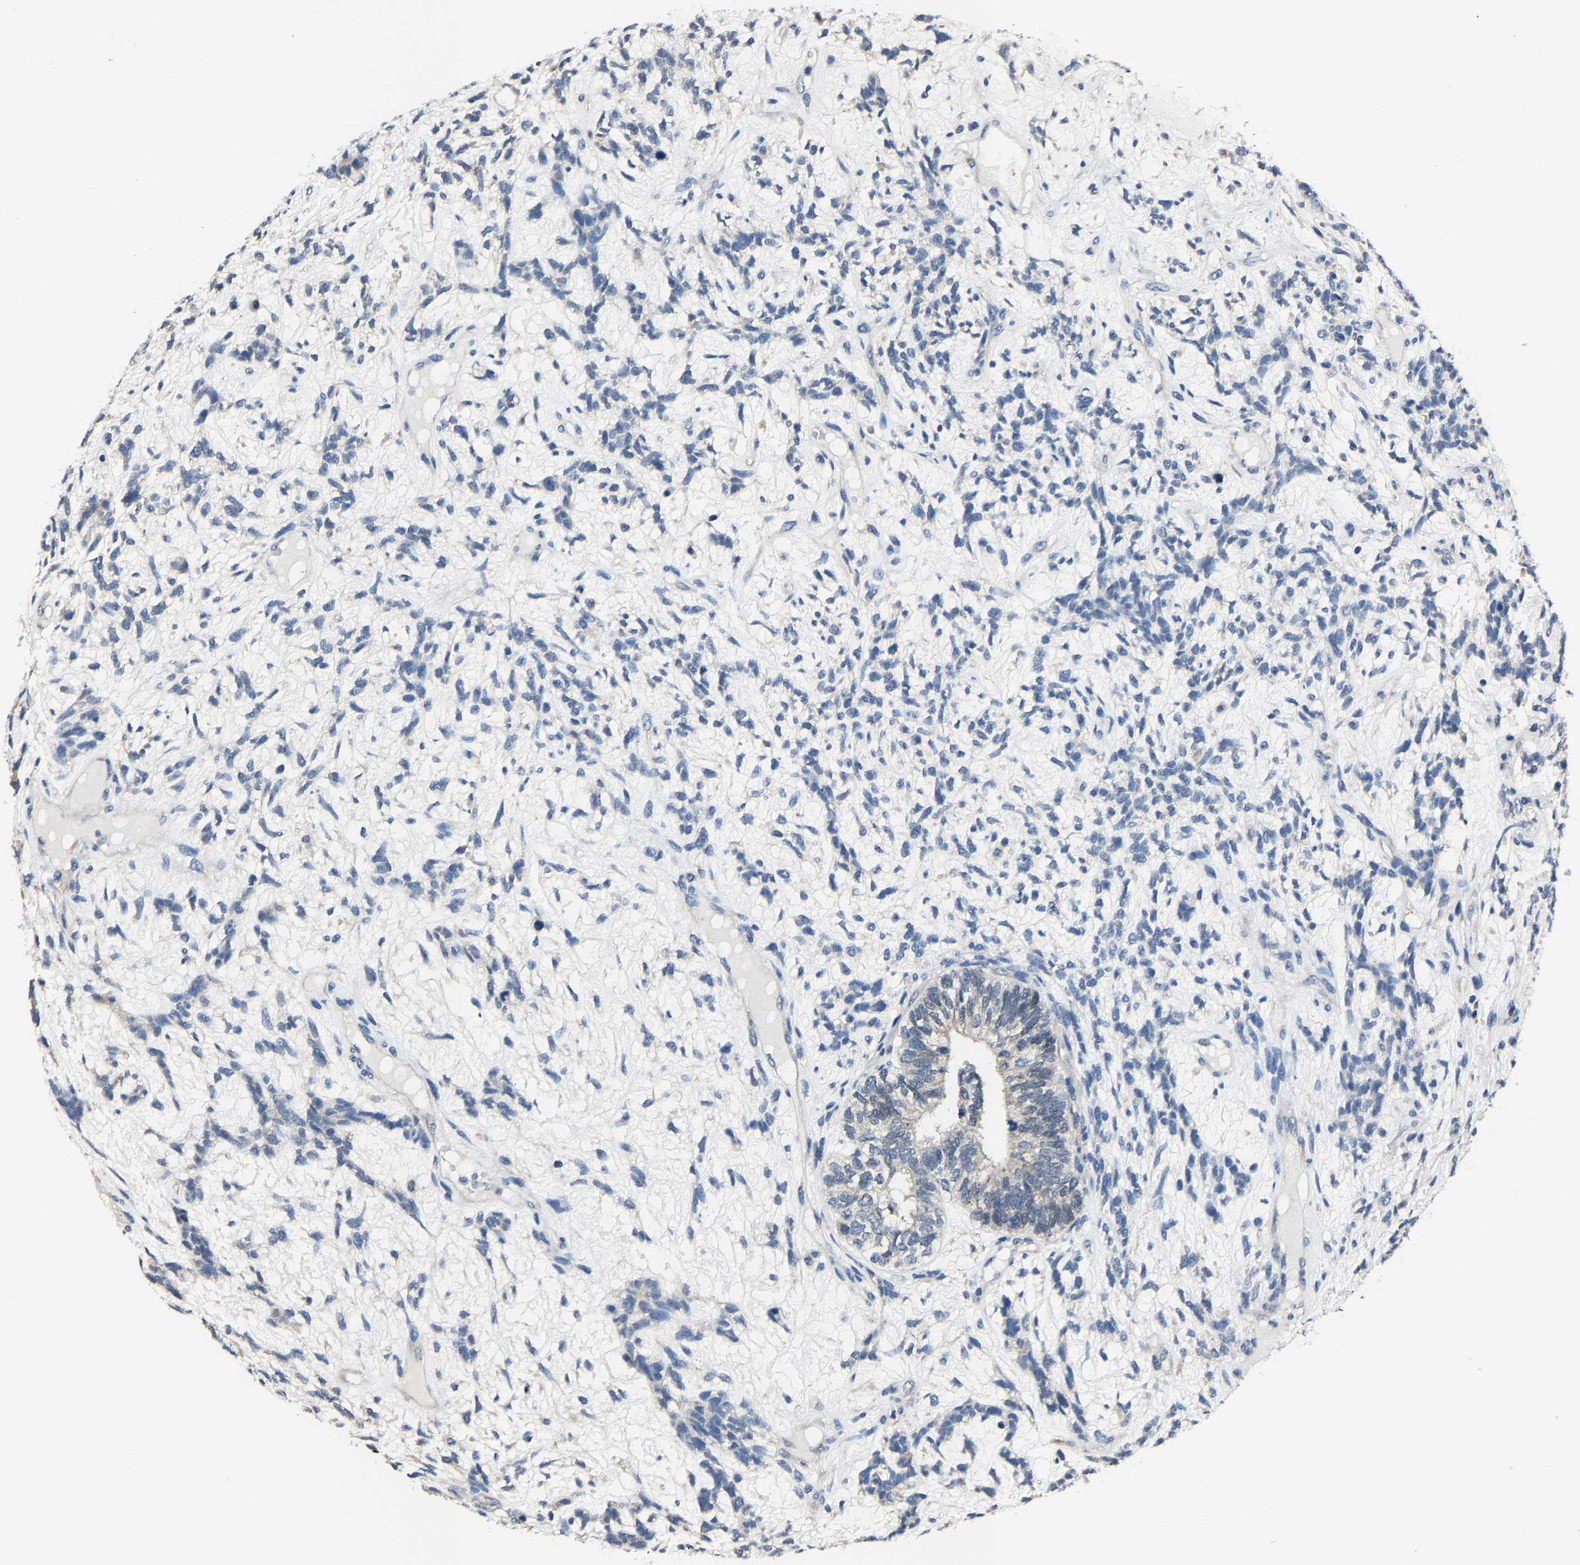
{"staining": {"intensity": "negative", "quantity": "none", "location": "none"}, "tissue": "testis cancer", "cell_type": "Tumor cells", "image_type": "cancer", "snomed": [{"axis": "morphology", "description": "Seminoma, NOS"}, {"axis": "topography", "description": "Testis"}], "caption": "There is no significant staining in tumor cells of seminoma (testis).", "gene": "STRBP", "patient": {"sex": "male", "age": 28}}